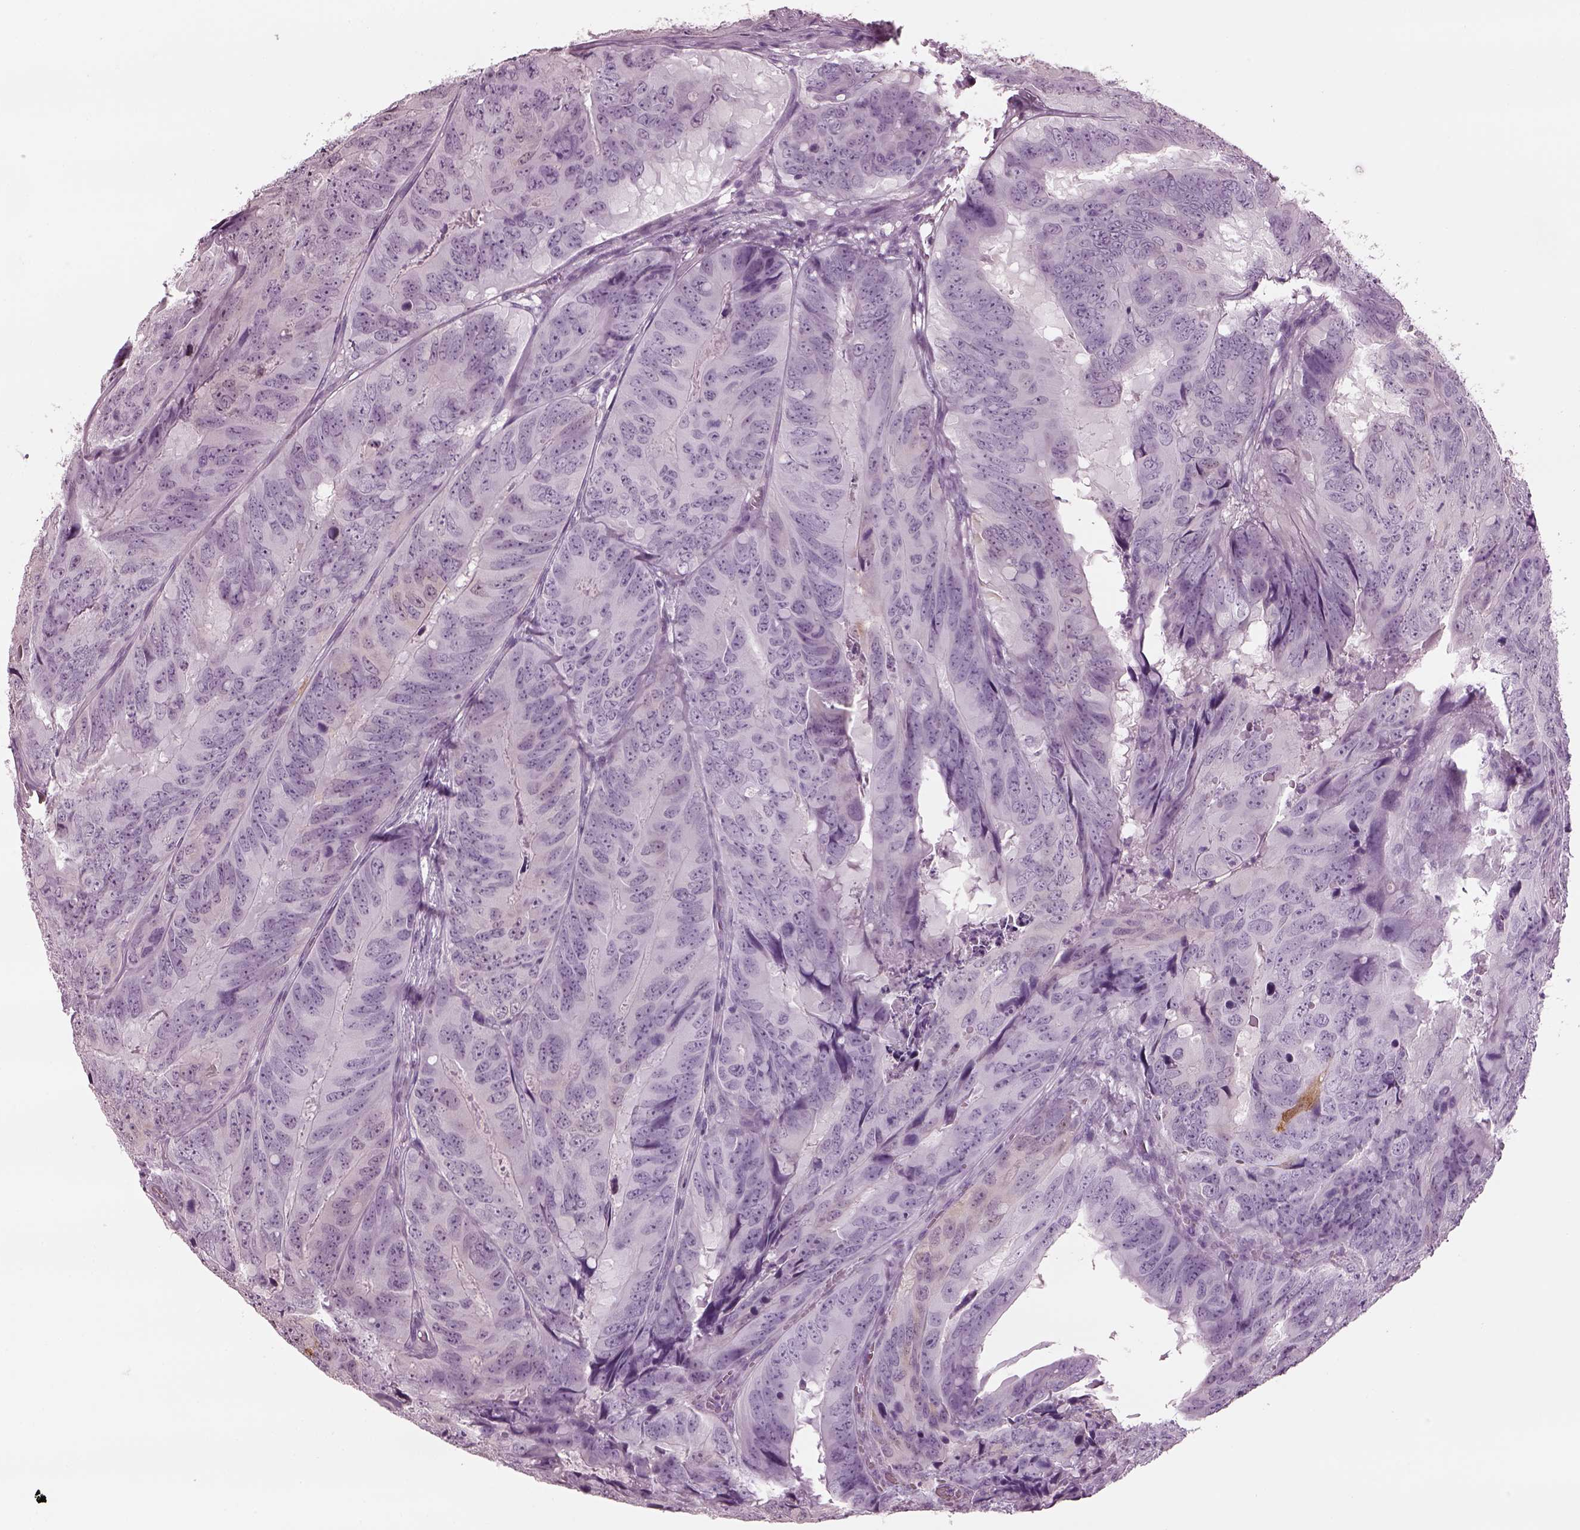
{"staining": {"intensity": "negative", "quantity": "none", "location": "none"}, "tissue": "colorectal cancer", "cell_type": "Tumor cells", "image_type": "cancer", "snomed": [{"axis": "morphology", "description": "Adenocarcinoma, NOS"}, {"axis": "topography", "description": "Colon"}], "caption": "The photomicrograph demonstrates no staining of tumor cells in colorectal cancer. (Stains: DAB (3,3'-diaminobenzidine) immunohistochemistry (IHC) with hematoxylin counter stain, Microscopy: brightfield microscopy at high magnification).", "gene": "TPPP2", "patient": {"sex": "male", "age": 79}}